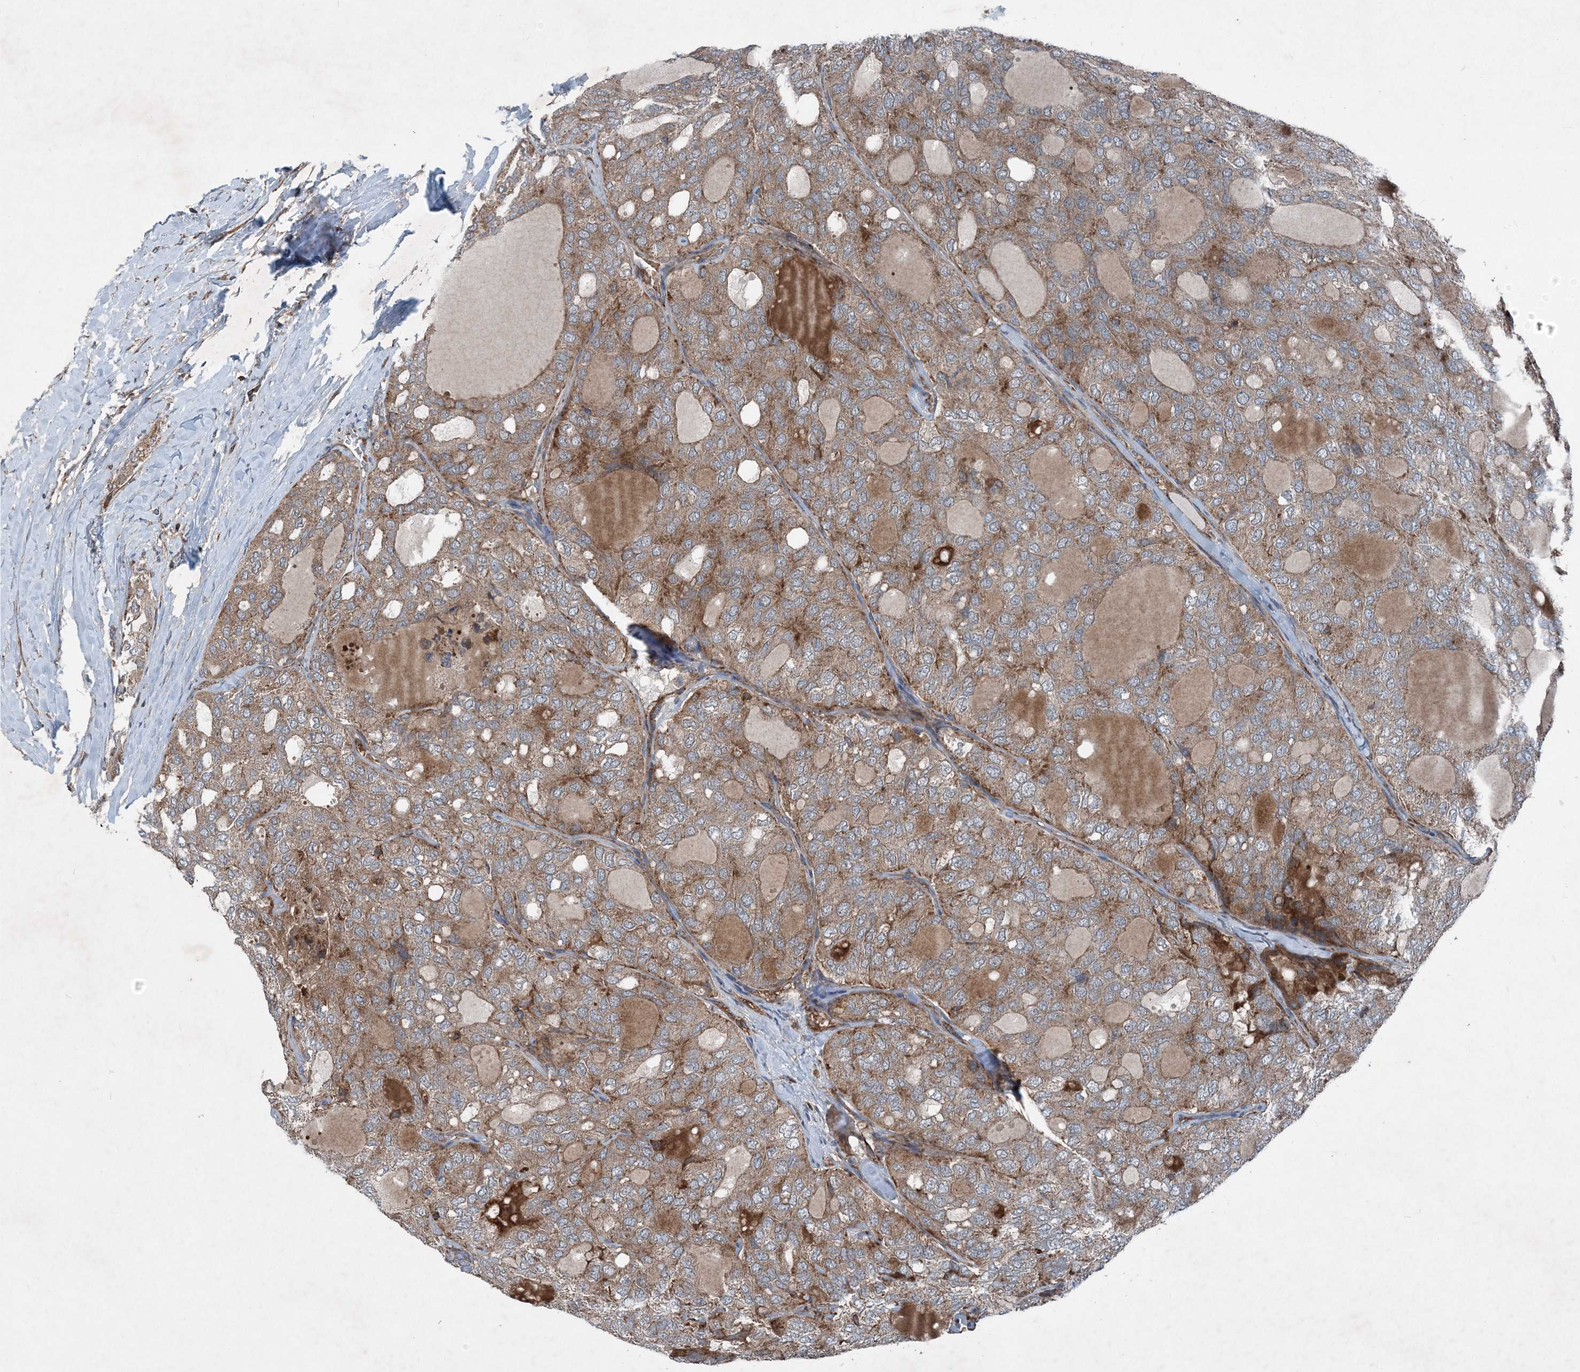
{"staining": {"intensity": "weak", "quantity": ">75%", "location": "cytoplasmic/membranous"}, "tissue": "thyroid cancer", "cell_type": "Tumor cells", "image_type": "cancer", "snomed": [{"axis": "morphology", "description": "Follicular adenoma carcinoma, NOS"}, {"axis": "topography", "description": "Thyroid gland"}], "caption": "Immunohistochemical staining of thyroid cancer (follicular adenoma carcinoma) exhibits weak cytoplasmic/membranous protein positivity in about >75% of tumor cells.", "gene": "NDUFA2", "patient": {"sex": "male", "age": 75}}